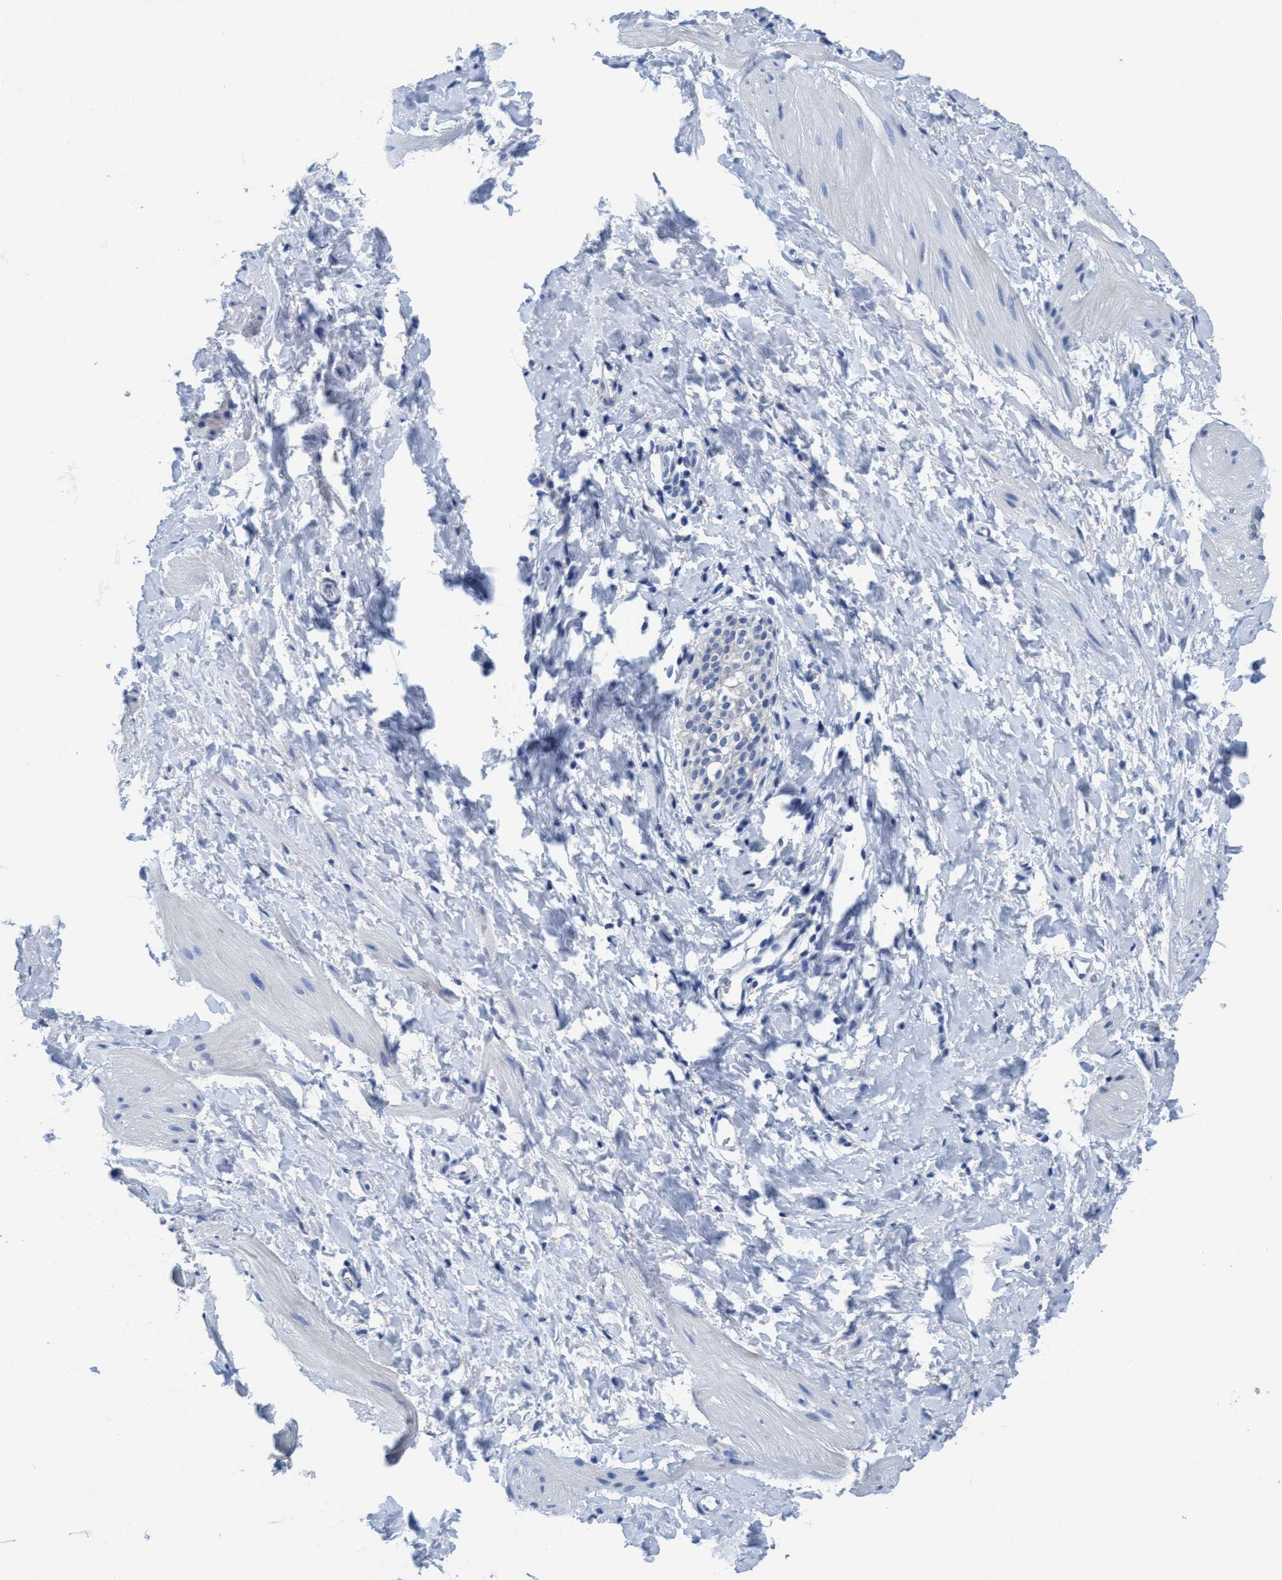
{"staining": {"intensity": "negative", "quantity": "none", "location": "none"}, "tissue": "smooth muscle", "cell_type": "Smooth muscle cells", "image_type": "normal", "snomed": [{"axis": "morphology", "description": "Normal tissue, NOS"}, {"axis": "topography", "description": "Smooth muscle"}], "caption": "An image of smooth muscle stained for a protein reveals no brown staining in smooth muscle cells. (Brightfield microscopy of DAB (3,3'-diaminobenzidine) immunohistochemistry at high magnification).", "gene": "DNAI1", "patient": {"sex": "male", "age": 16}}